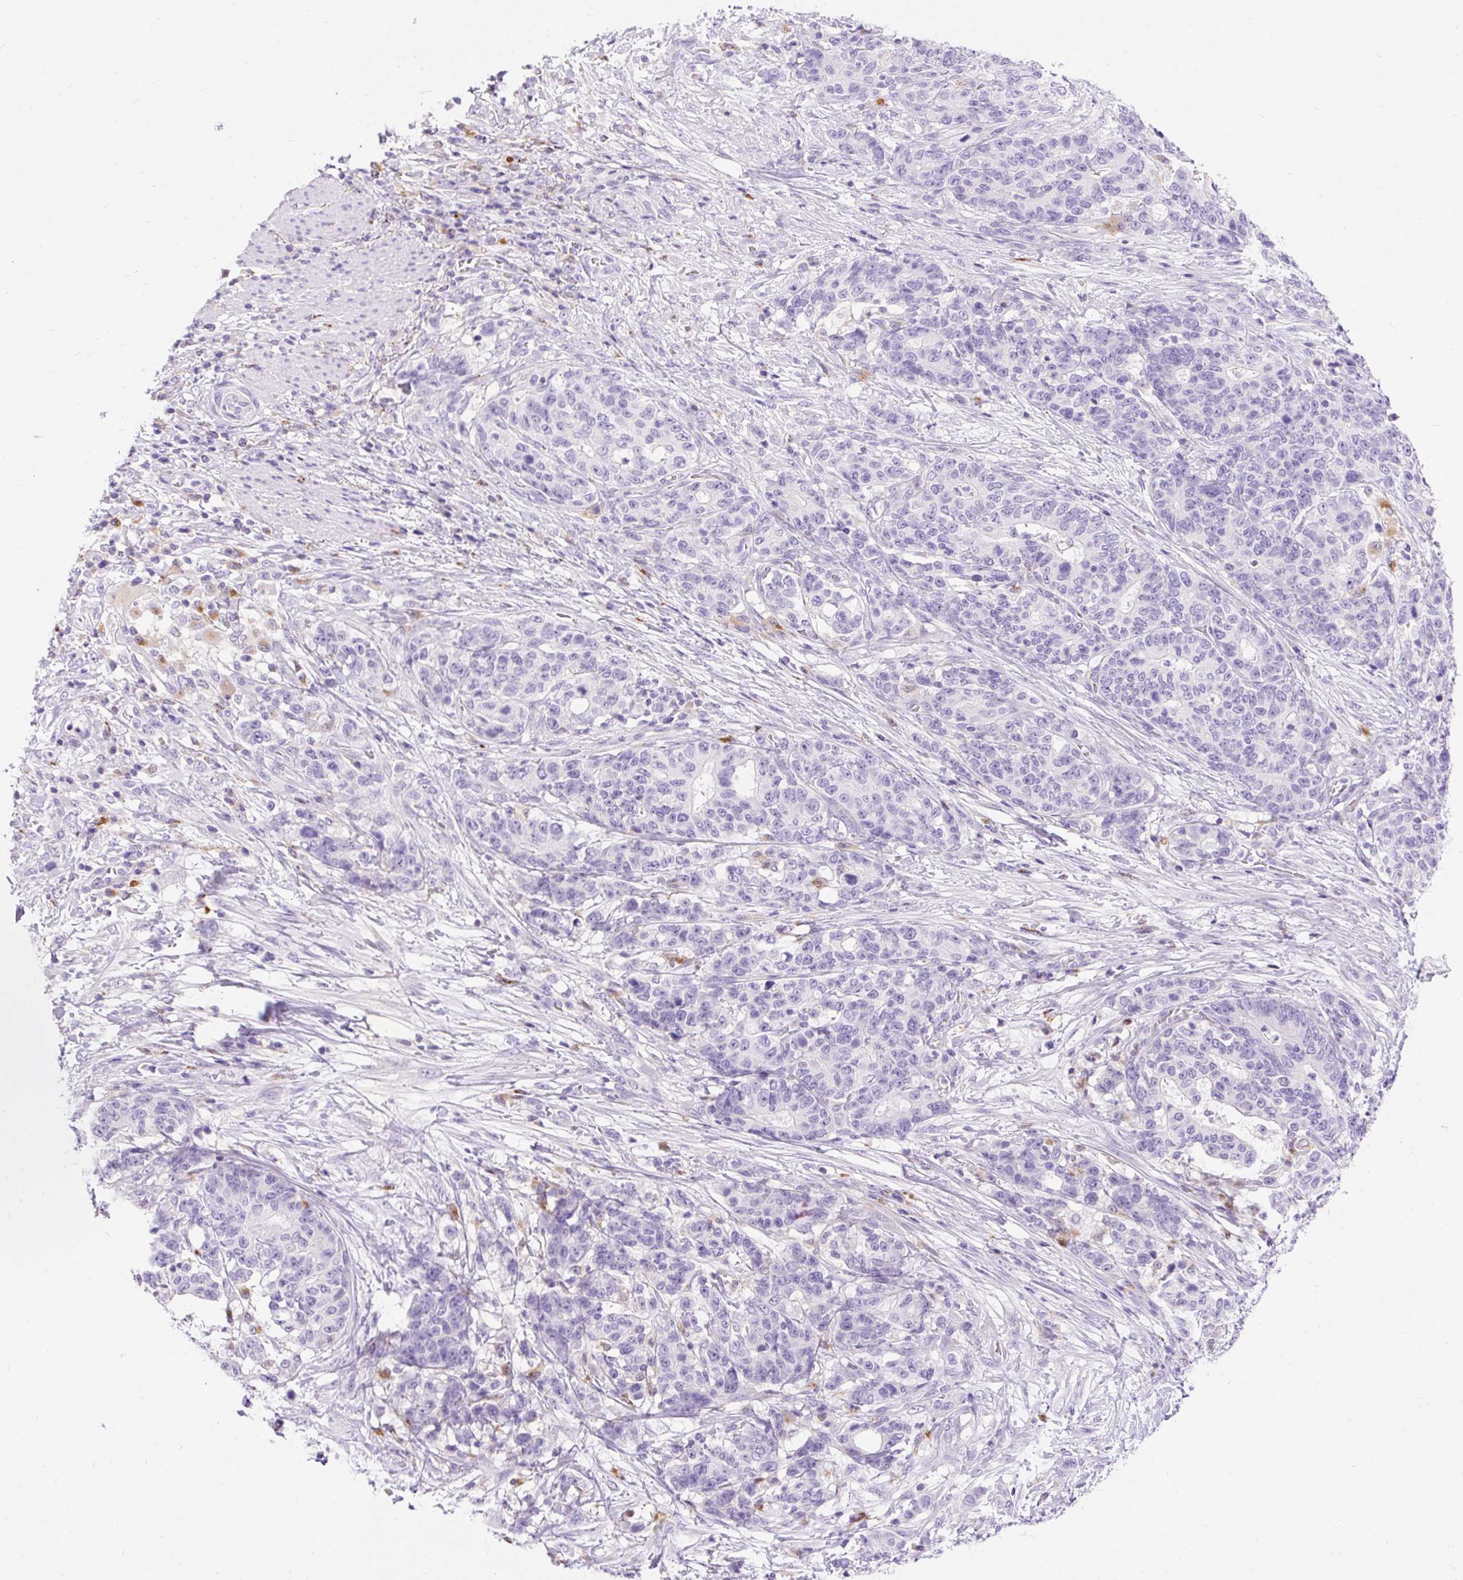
{"staining": {"intensity": "negative", "quantity": "none", "location": "none"}, "tissue": "stomach cancer", "cell_type": "Tumor cells", "image_type": "cancer", "snomed": [{"axis": "morphology", "description": "Normal tissue, NOS"}, {"axis": "morphology", "description": "Adenocarcinoma, NOS"}, {"axis": "topography", "description": "Stomach"}], "caption": "Protein analysis of stomach cancer shows no significant expression in tumor cells. (Brightfield microscopy of DAB (3,3'-diaminobenzidine) immunohistochemistry (IHC) at high magnification).", "gene": "TMEM150C", "patient": {"sex": "female", "age": 64}}